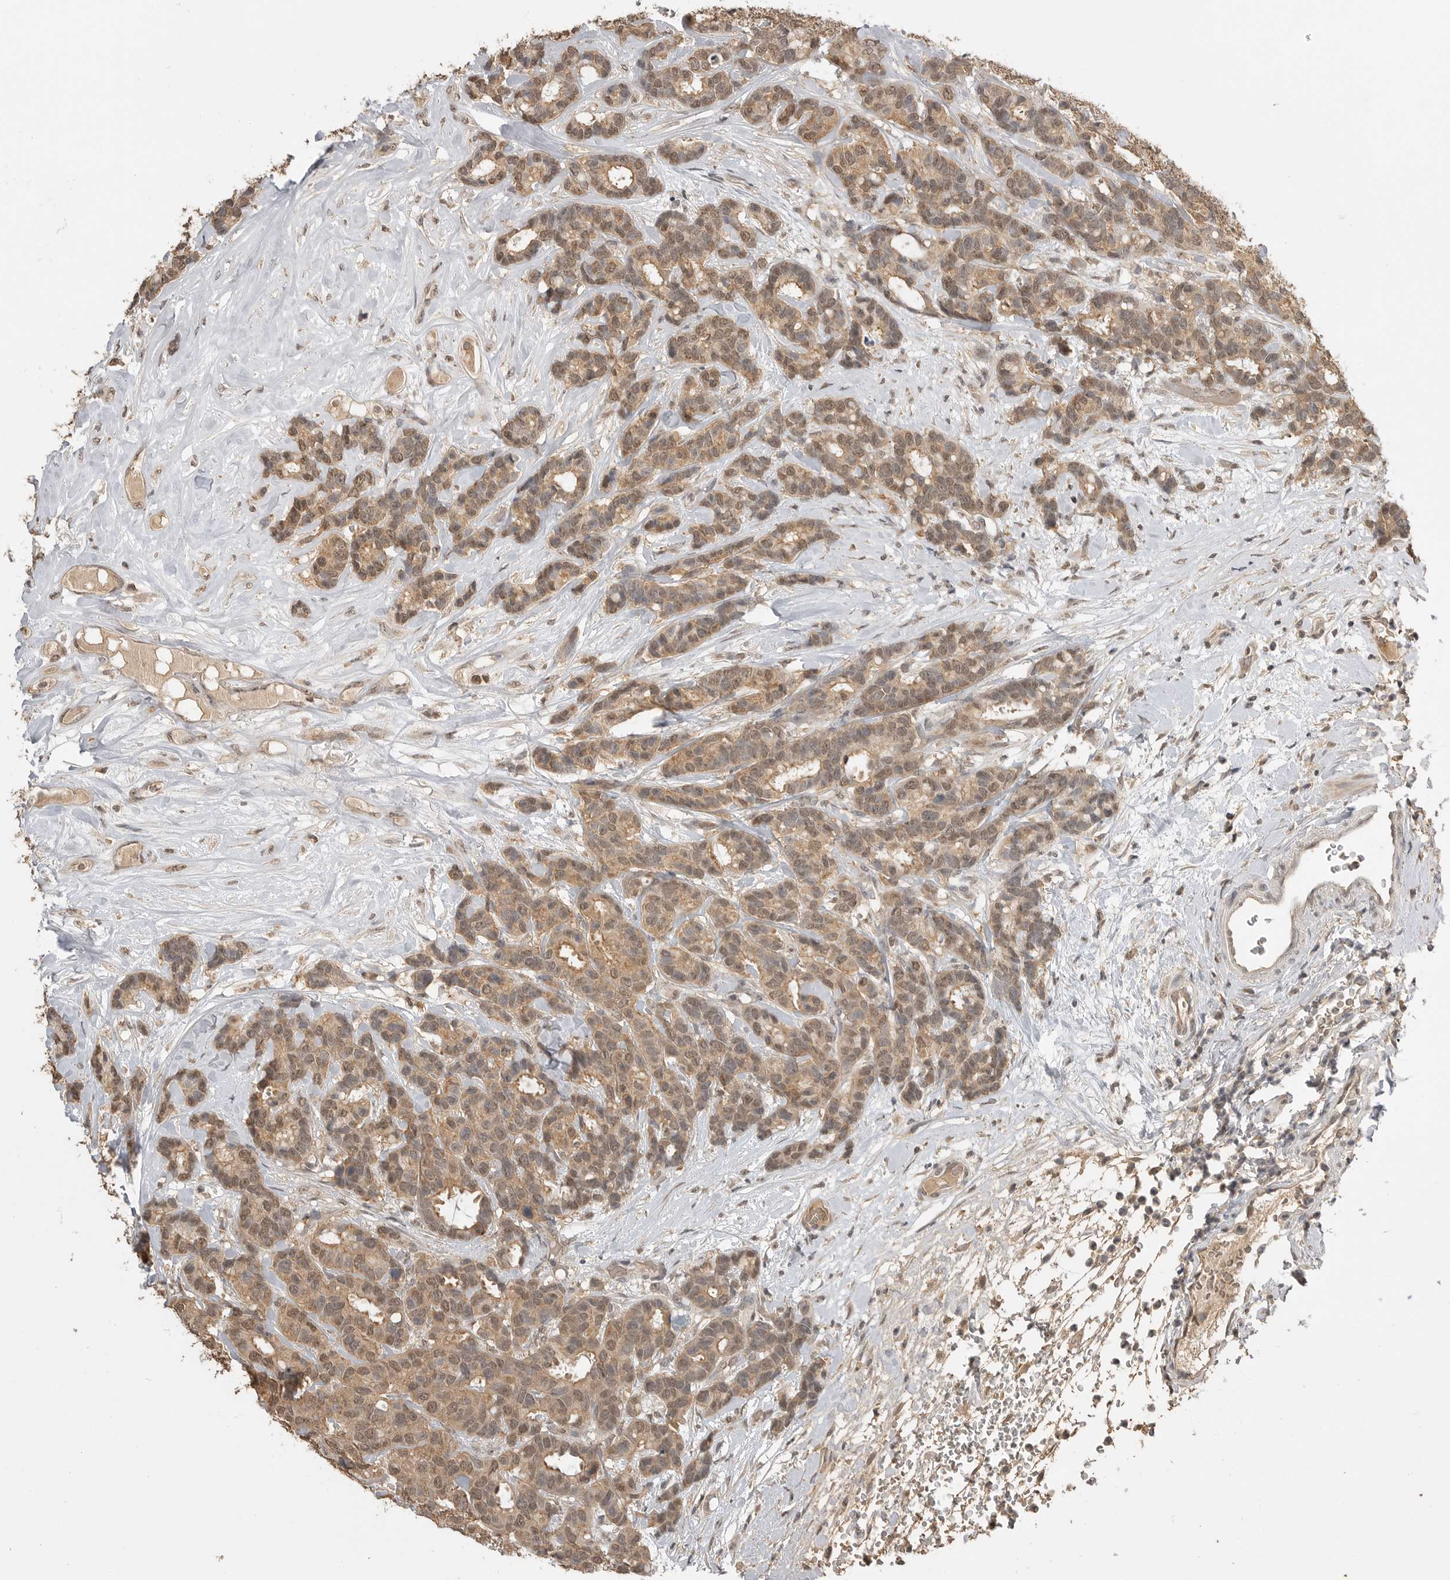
{"staining": {"intensity": "moderate", "quantity": ">75%", "location": "cytoplasmic/membranous"}, "tissue": "breast cancer", "cell_type": "Tumor cells", "image_type": "cancer", "snomed": [{"axis": "morphology", "description": "Duct carcinoma"}, {"axis": "topography", "description": "Breast"}], "caption": "Protein staining of breast intraductal carcinoma tissue displays moderate cytoplasmic/membranous positivity in approximately >75% of tumor cells. (IHC, brightfield microscopy, high magnification).", "gene": "ASPSCR1", "patient": {"sex": "female", "age": 87}}